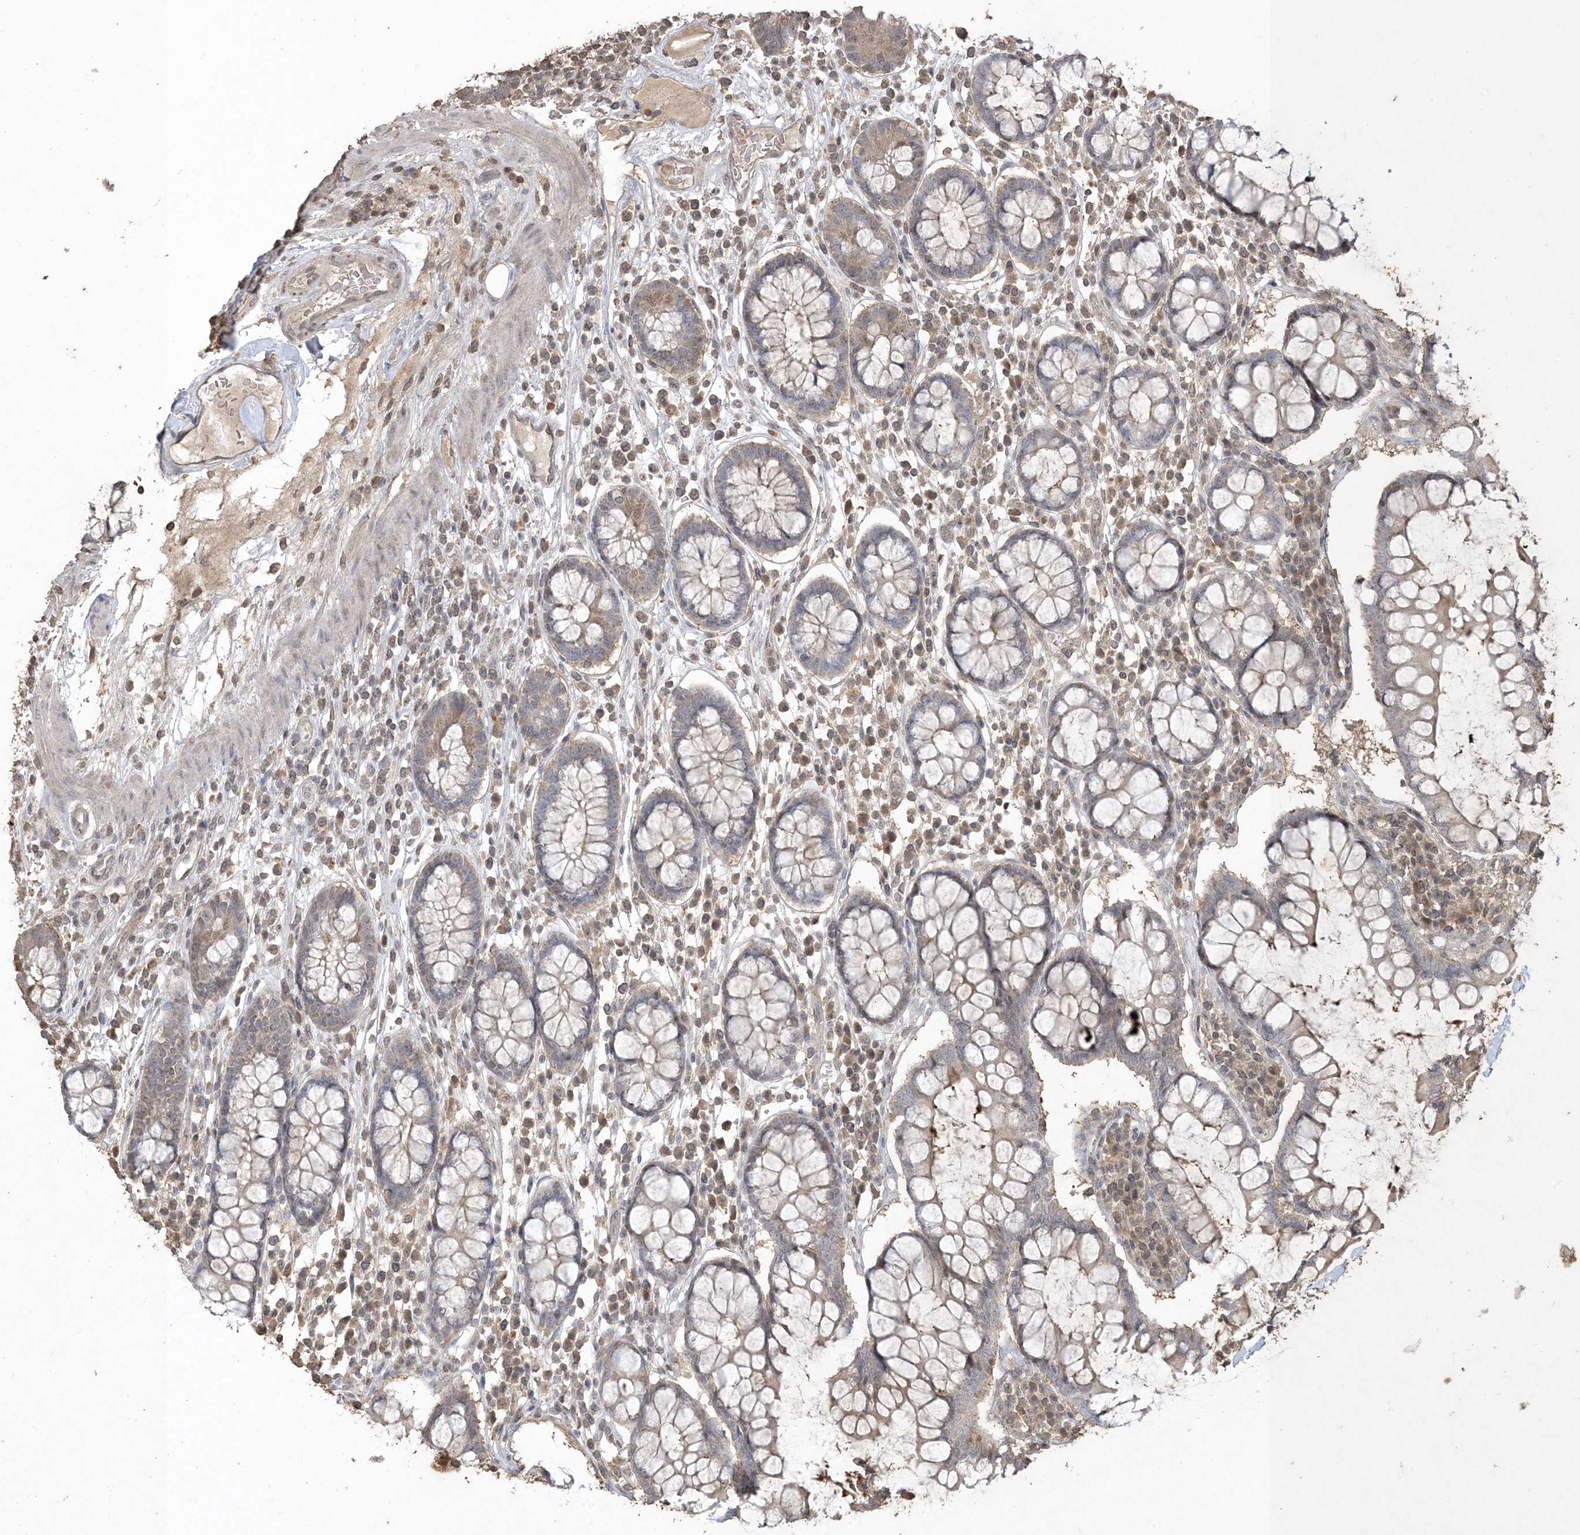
{"staining": {"intensity": "moderate", "quantity": ">75%", "location": "cytoplasmic/membranous,nuclear"}, "tissue": "colon", "cell_type": "Endothelial cells", "image_type": "normal", "snomed": [{"axis": "morphology", "description": "Normal tissue, NOS"}, {"axis": "topography", "description": "Colon"}], "caption": "Moderate cytoplasmic/membranous,nuclear staining for a protein is identified in approximately >75% of endothelial cells of benign colon using immunohistochemistry (IHC).", "gene": "EFCAB8", "patient": {"sex": "female", "age": 79}}